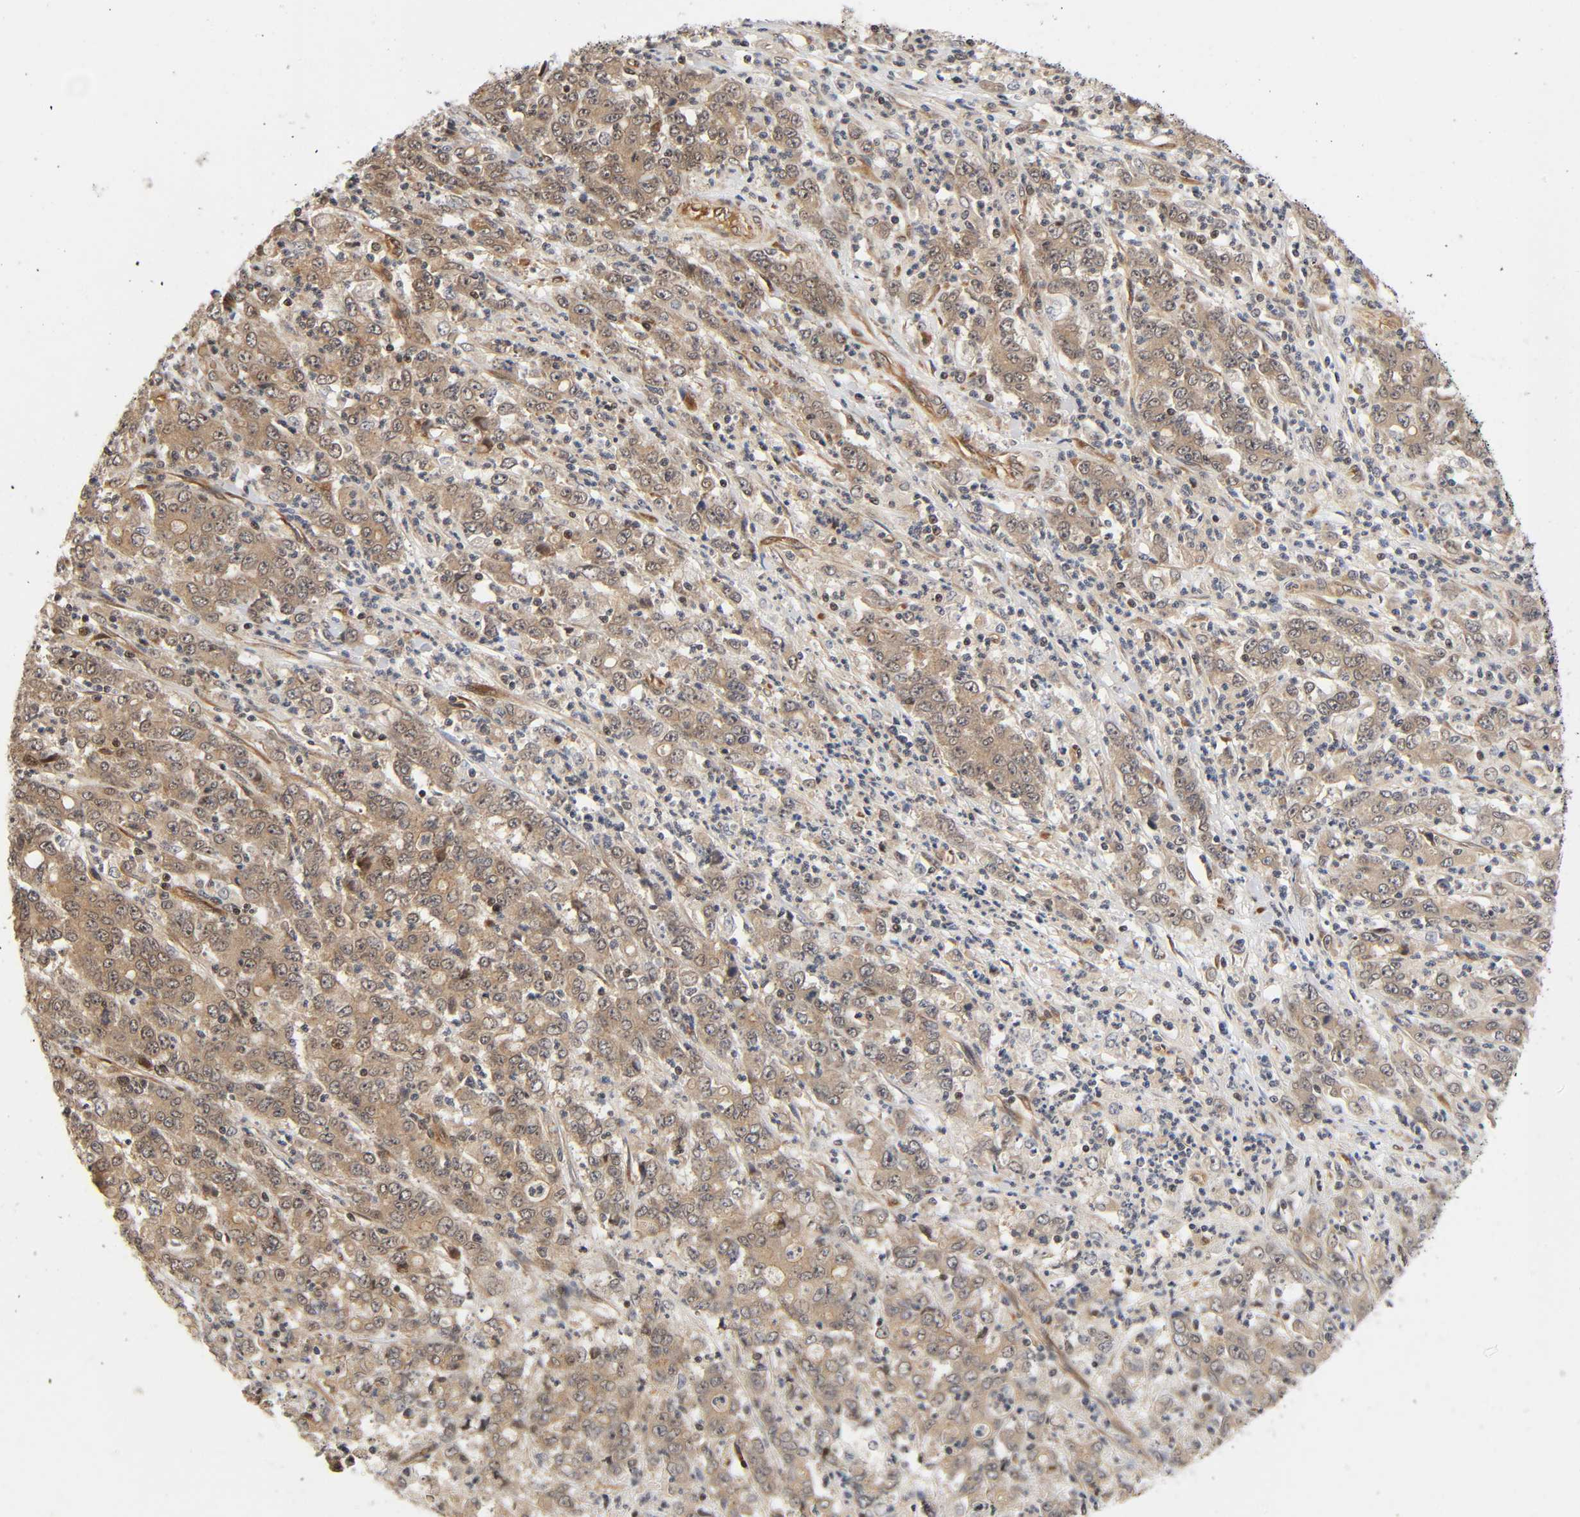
{"staining": {"intensity": "weak", "quantity": "25%-75%", "location": "cytoplasmic/membranous"}, "tissue": "stomach cancer", "cell_type": "Tumor cells", "image_type": "cancer", "snomed": [{"axis": "morphology", "description": "Adenocarcinoma, NOS"}, {"axis": "topography", "description": "Stomach, lower"}], "caption": "Immunohistochemical staining of adenocarcinoma (stomach) demonstrates low levels of weak cytoplasmic/membranous protein staining in about 25%-75% of tumor cells.", "gene": "IQCJ-SCHIP1", "patient": {"sex": "female", "age": 71}}